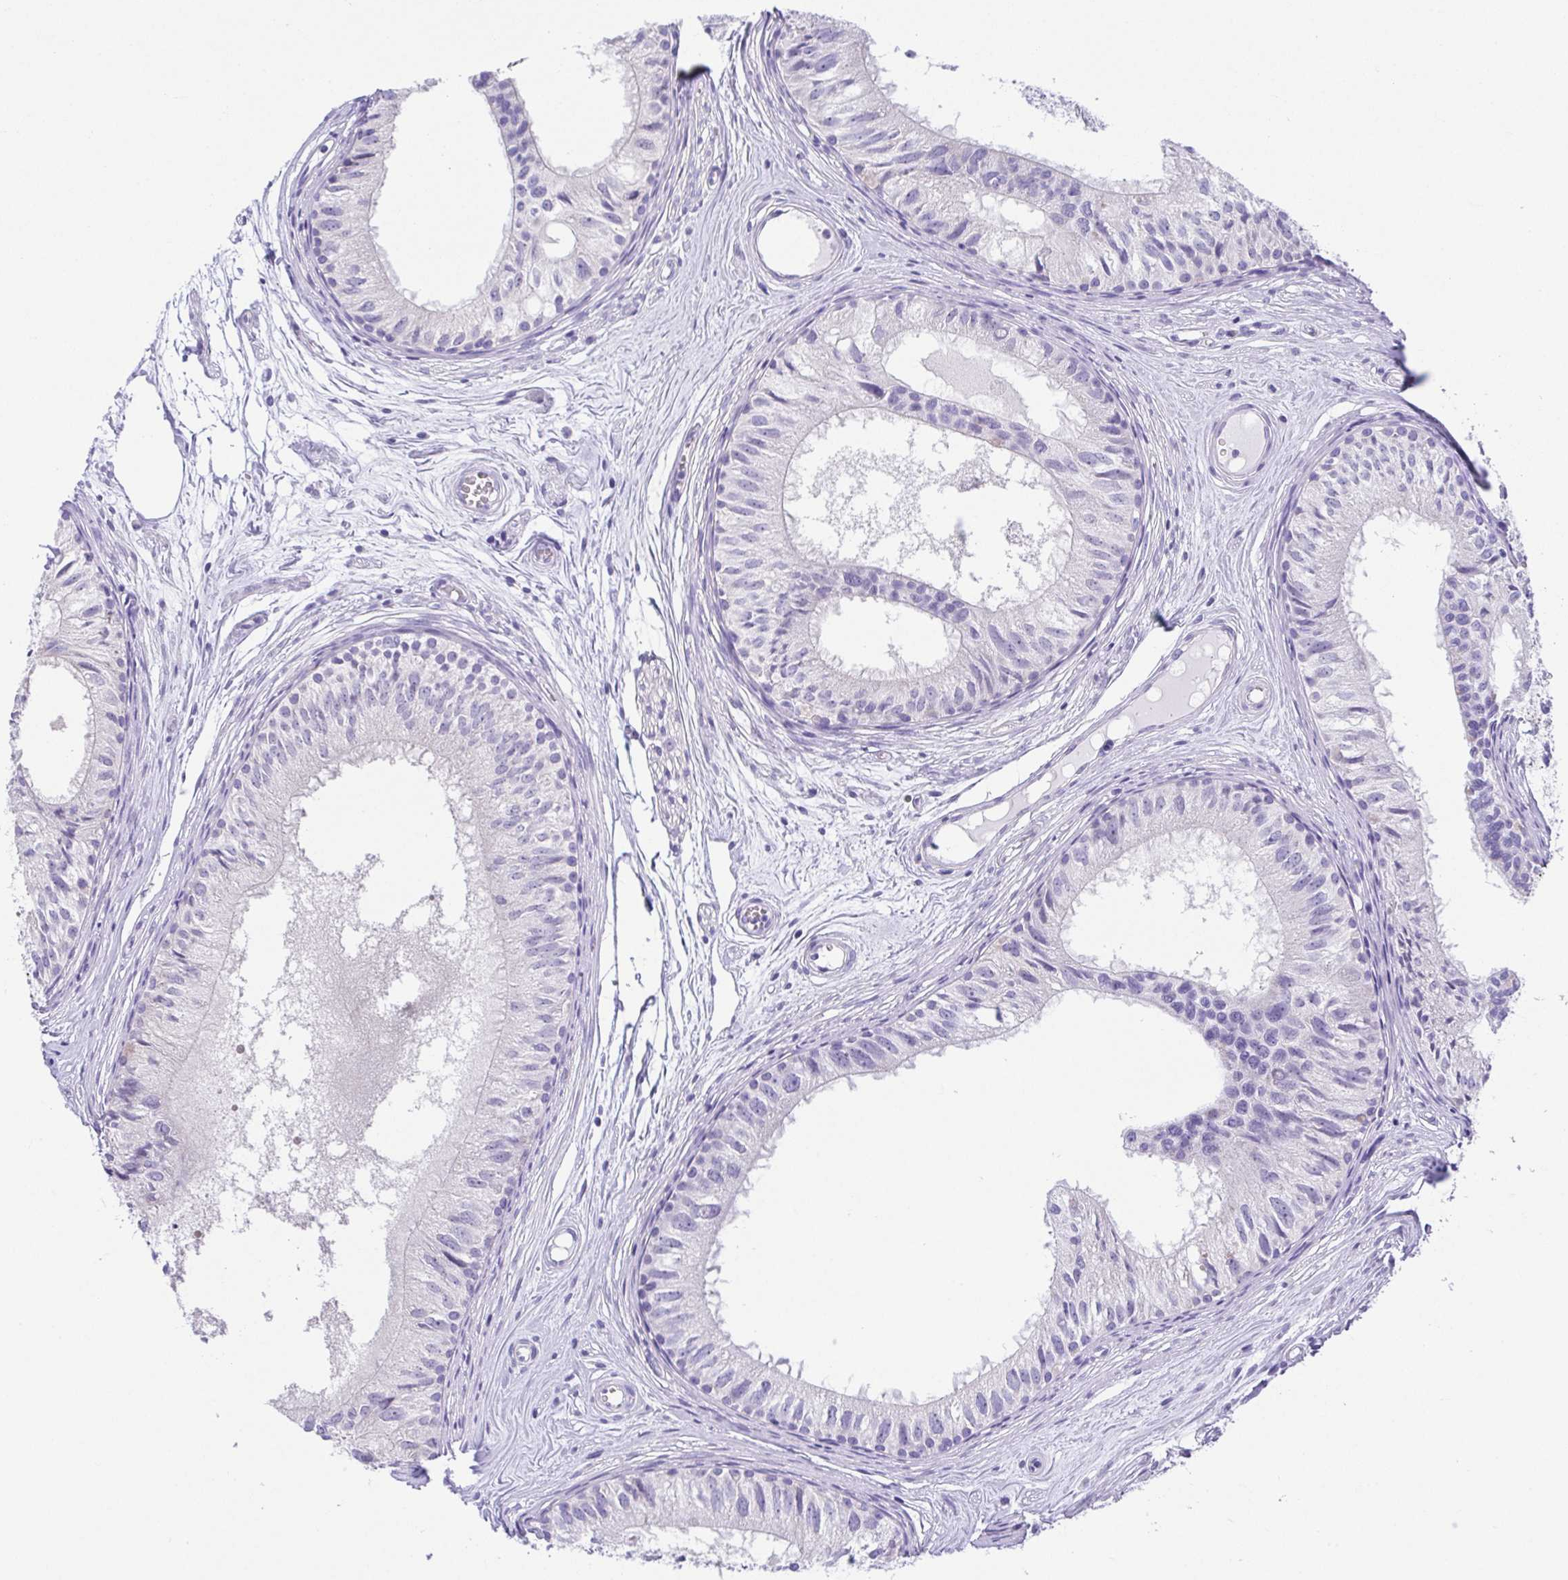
{"staining": {"intensity": "negative", "quantity": "none", "location": "none"}, "tissue": "epididymis", "cell_type": "Glandular cells", "image_type": "normal", "snomed": [{"axis": "morphology", "description": "Normal tissue, NOS"}, {"axis": "topography", "description": "Epididymis"}], "caption": "This is a histopathology image of immunohistochemistry (IHC) staining of benign epididymis, which shows no positivity in glandular cells.", "gene": "LUZP4", "patient": {"sex": "male", "age": 25}}